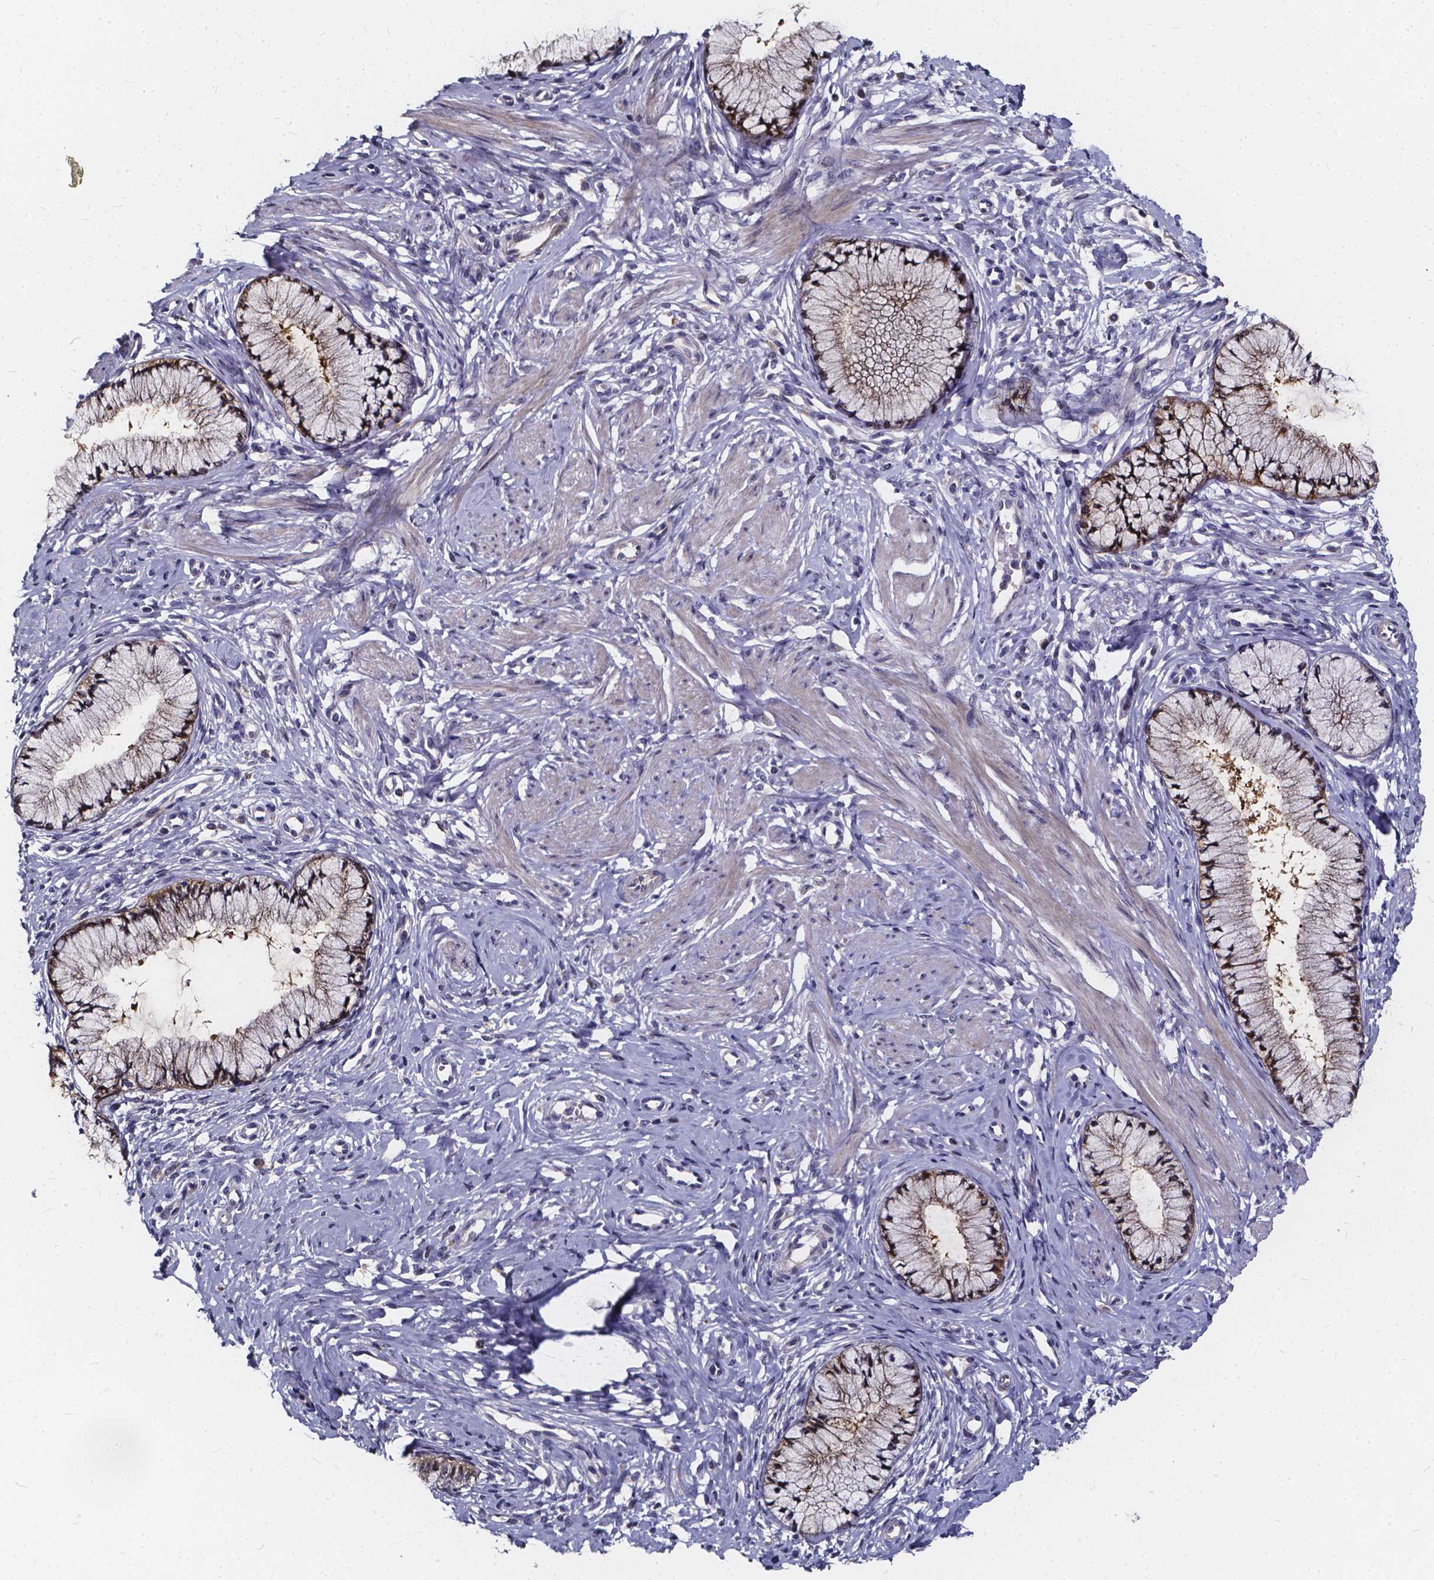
{"staining": {"intensity": "moderate", "quantity": "<25%", "location": "cytoplasmic/membranous"}, "tissue": "cervix", "cell_type": "Glandular cells", "image_type": "normal", "snomed": [{"axis": "morphology", "description": "Normal tissue, NOS"}, {"axis": "topography", "description": "Cervix"}], "caption": "Protein analysis of normal cervix displays moderate cytoplasmic/membranous expression in about <25% of glandular cells. (DAB (3,3'-diaminobenzidine) = brown stain, brightfield microscopy at high magnification).", "gene": "SOWAHA", "patient": {"sex": "female", "age": 37}}